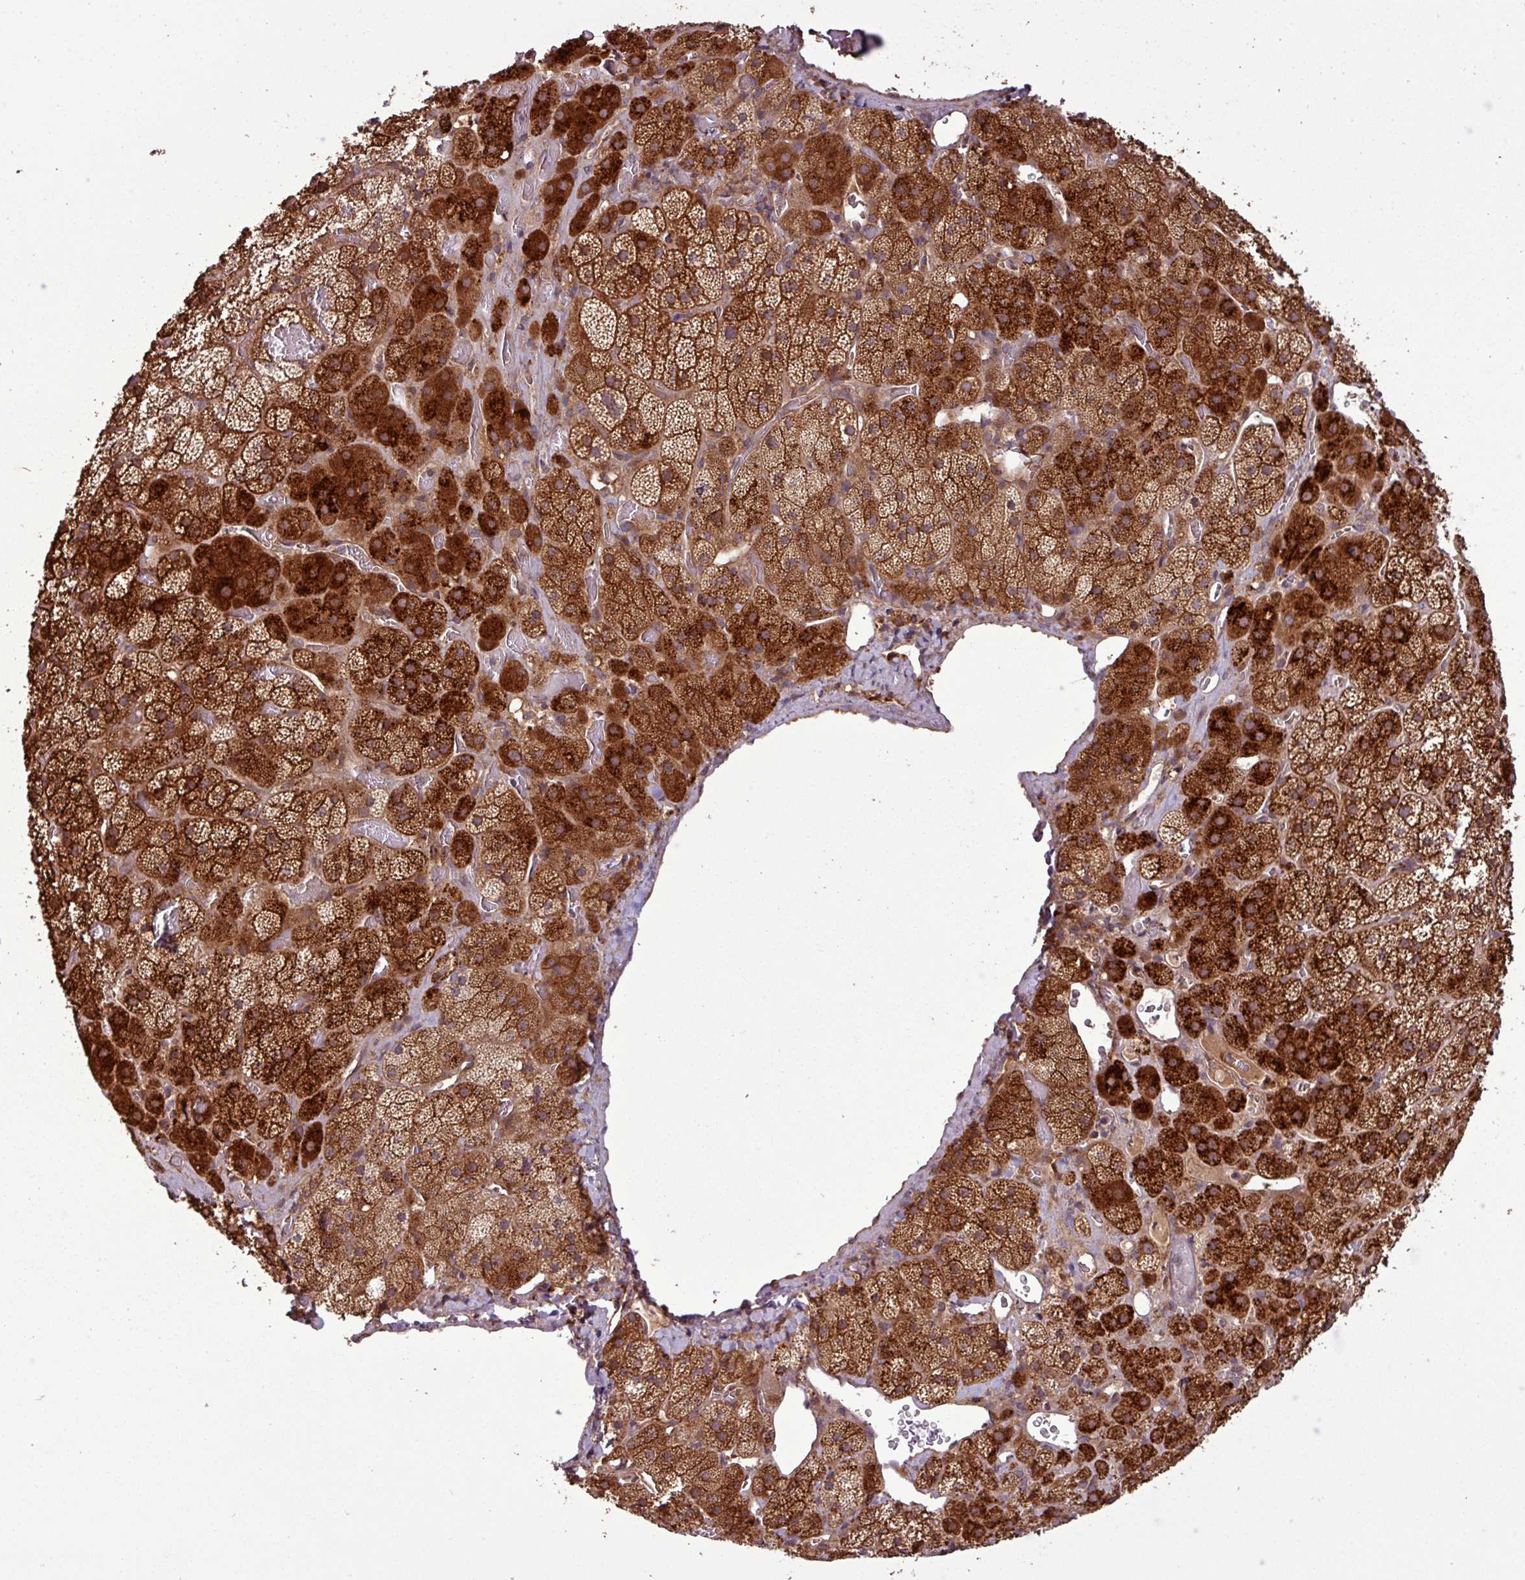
{"staining": {"intensity": "strong", "quantity": ">75%", "location": "cytoplasmic/membranous"}, "tissue": "adrenal gland", "cell_type": "Glandular cells", "image_type": "normal", "snomed": [{"axis": "morphology", "description": "Normal tissue, NOS"}, {"axis": "topography", "description": "Adrenal gland"}], "caption": "Protein expression analysis of benign adrenal gland reveals strong cytoplasmic/membranous expression in approximately >75% of glandular cells.", "gene": "SIRPB2", "patient": {"sex": "male", "age": 57}}